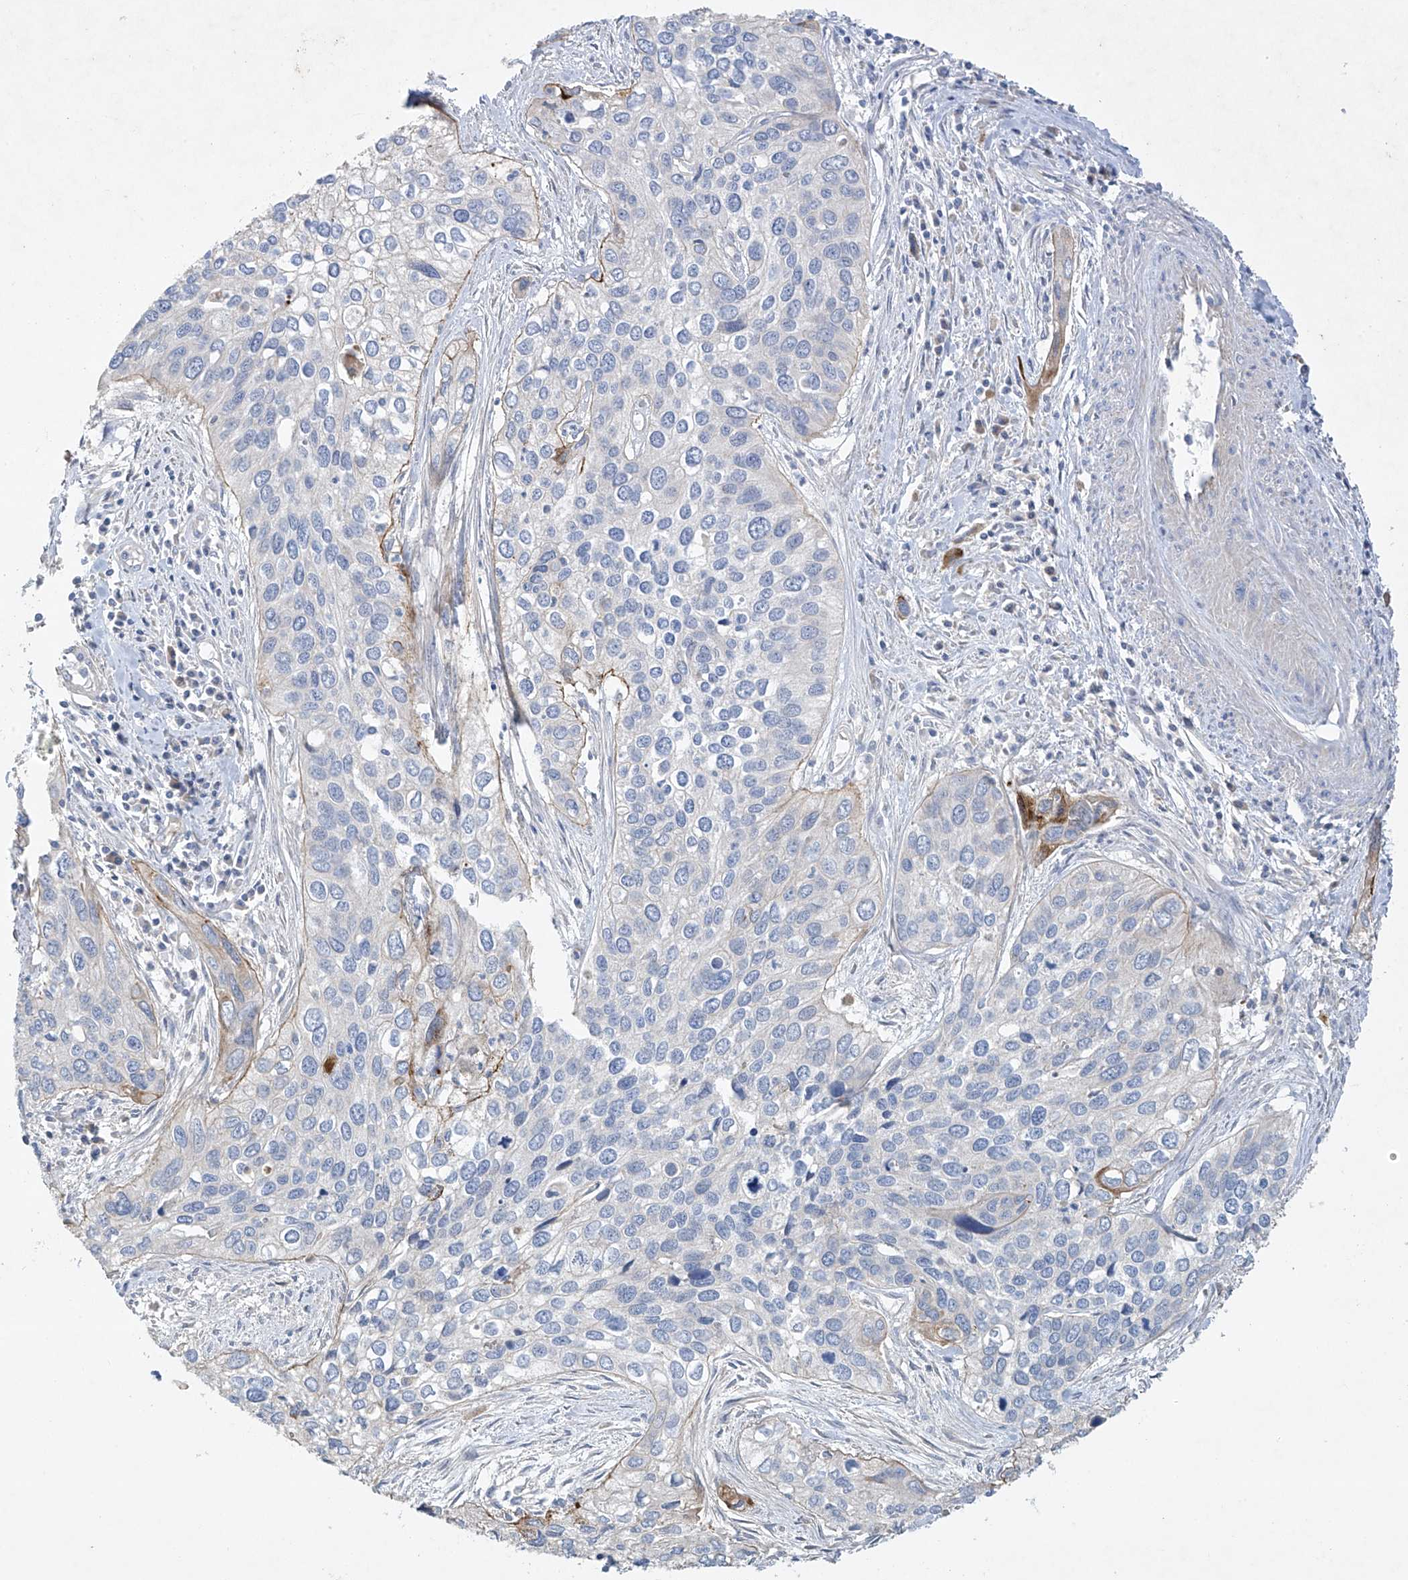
{"staining": {"intensity": "strong", "quantity": "<25%", "location": "cytoplasmic/membranous"}, "tissue": "cervical cancer", "cell_type": "Tumor cells", "image_type": "cancer", "snomed": [{"axis": "morphology", "description": "Squamous cell carcinoma, NOS"}, {"axis": "topography", "description": "Cervix"}], "caption": "Human cervical squamous cell carcinoma stained for a protein (brown) demonstrates strong cytoplasmic/membranous positive expression in approximately <25% of tumor cells.", "gene": "PRSS12", "patient": {"sex": "female", "age": 55}}